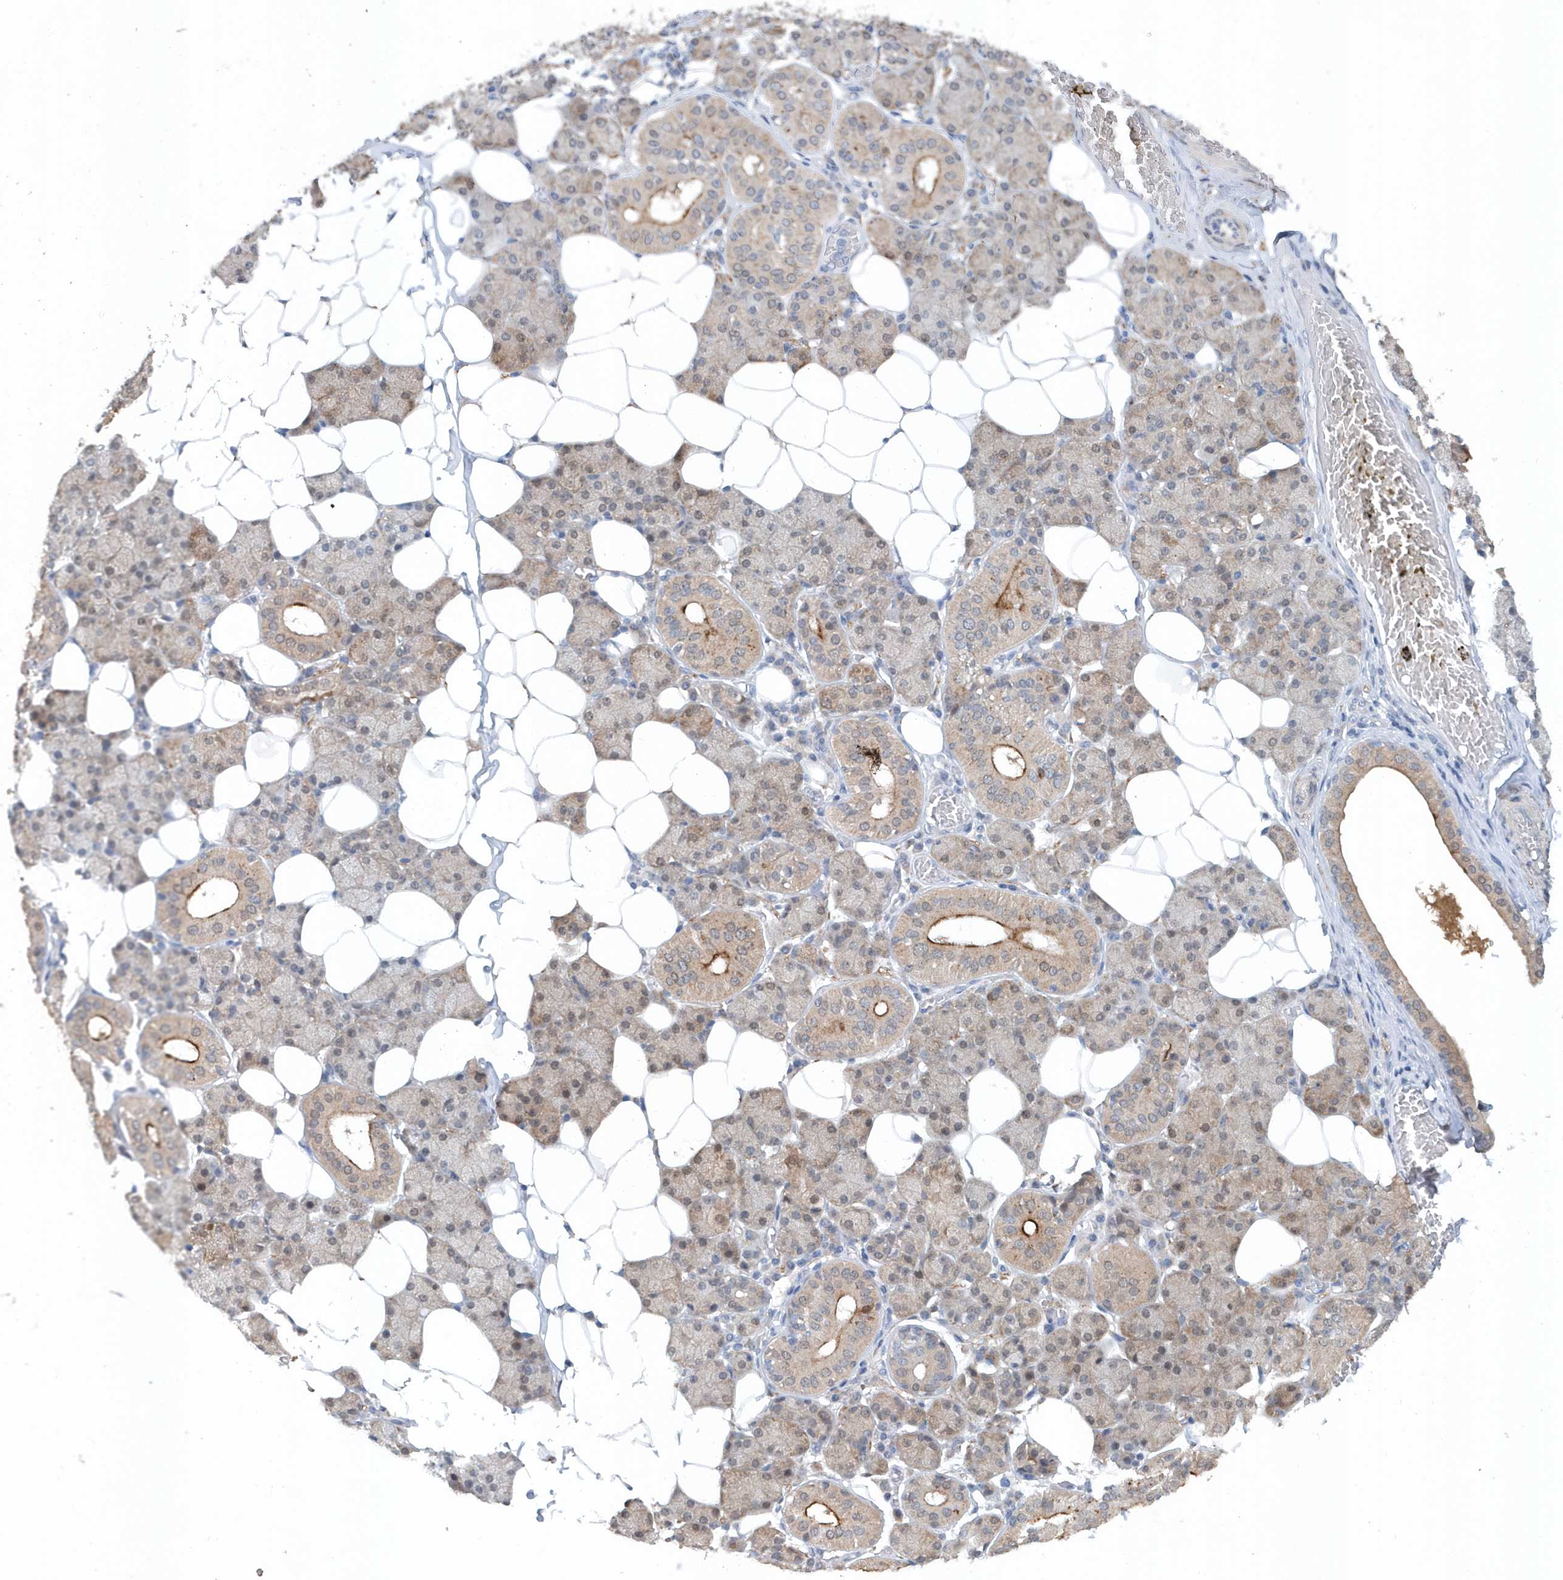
{"staining": {"intensity": "strong", "quantity": "<25%", "location": "cytoplasmic/membranous"}, "tissue": "salivary gland", "cell_type": "Glandular cells", "image_type": "normal", "snomed": [{"axis": "morphology", "description": "Normal tissue, NOS"}, {"axis": "topography", "description": "Salivary gland"}], "caption": "DAB (3,3'-diaminobenzidine) immunohistochemical staining of unremarkable human salivary gland reveals strong cytoplasmic/membranous protein staining in about <25% of glandular cells.", "gene": "PFN2", "patient": {"sex": "female", "age": 33}}